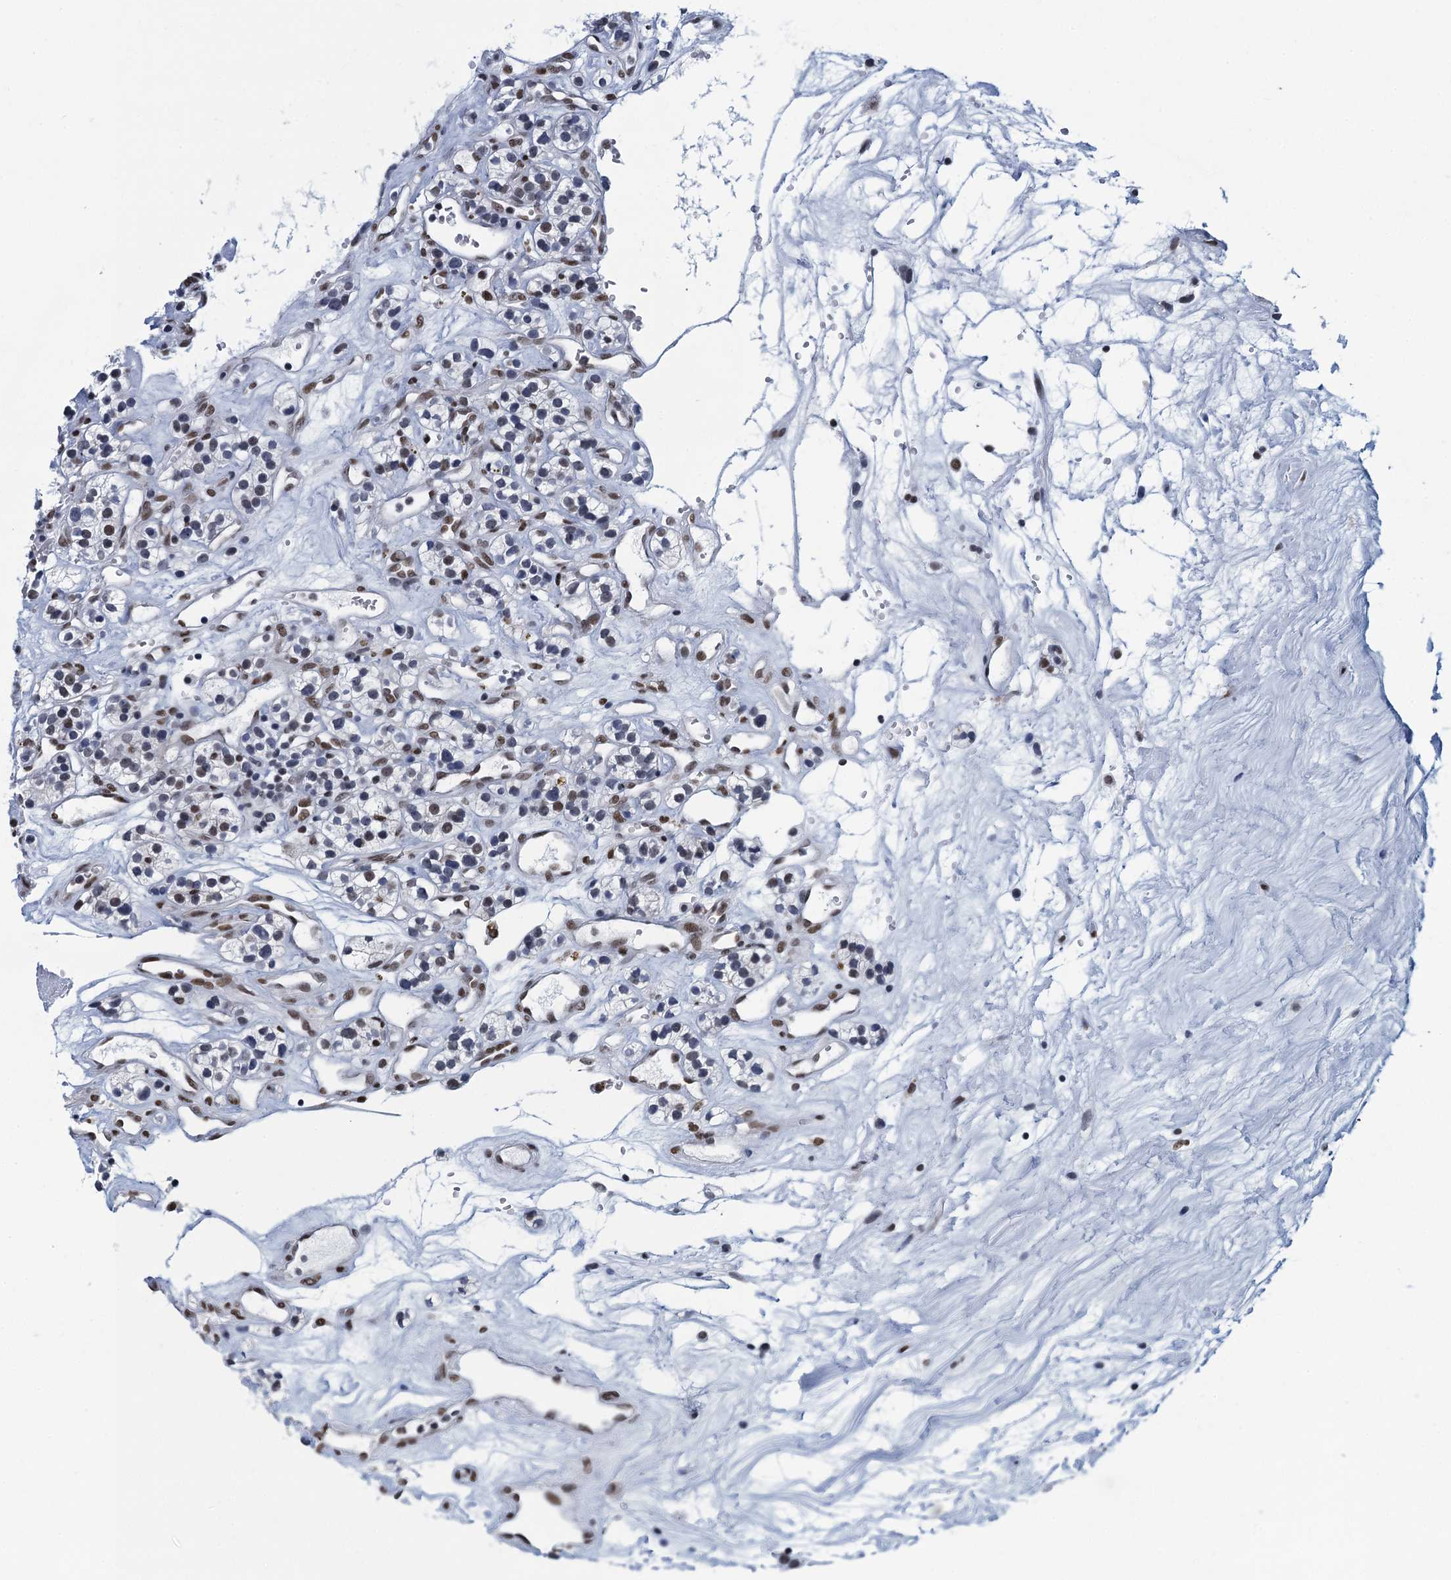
{"staining": {"intensity": "moderate", "quantity": ">75%", "location": "nuclear"}, "tissue": "renal cancer", "cell_type": "Tumor cells", "image_type": "cancer", "snomed": [{"axis": "morphology", "description": "Adenocarcinoma, NOS"}, {"axis": "topography", "description": "Kidney"}], "caption": "IHC histopathology image of renal adenocarcinoma stained for a protein (brown), which demonstrates medium levels of moderate nuclear positivity in approximately >75% of tumor cells.", "gene": "HNRNPUL2", "patient": {"sex": "female", "age": 57}}